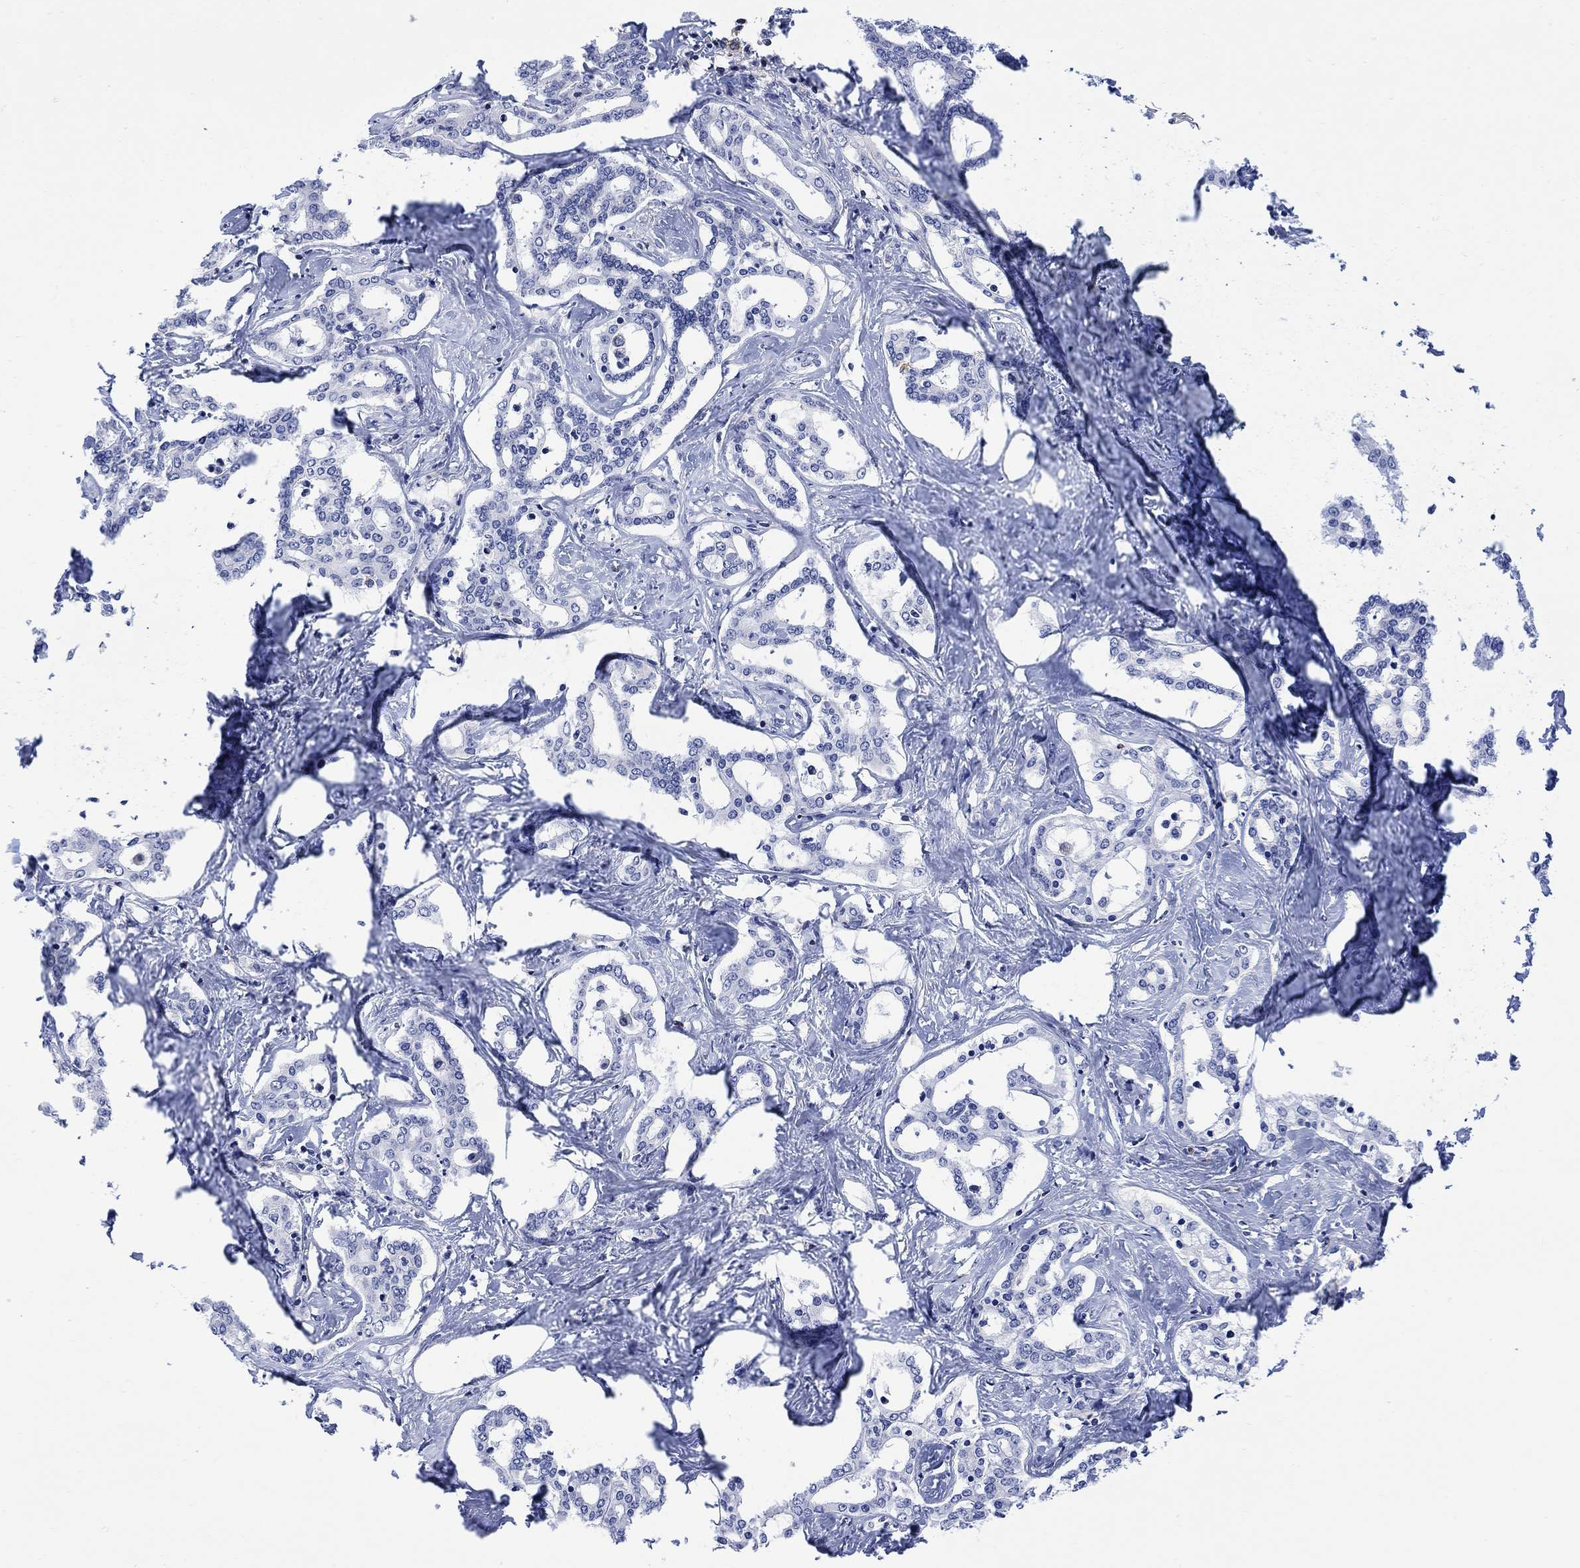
{"staining": {"intensity": "negative", "quantity": "none", "location": "none"}, "tissue": "liver cancer", "cell_type": "Tumor cells", "image_type": "cancer", "snomed": [{"axis": "morphology", "description": "Cholangiocarcinoma"}, {"axis": "topography", "description": "Liver"}], "caption": "High power microscopy histopathology image of an immunohistochemistry micrograph of liver cancer, revealing no significant staining in tumor cells.", "gene": "GBP5", "patient": {"sex": "female", "age": 47}}